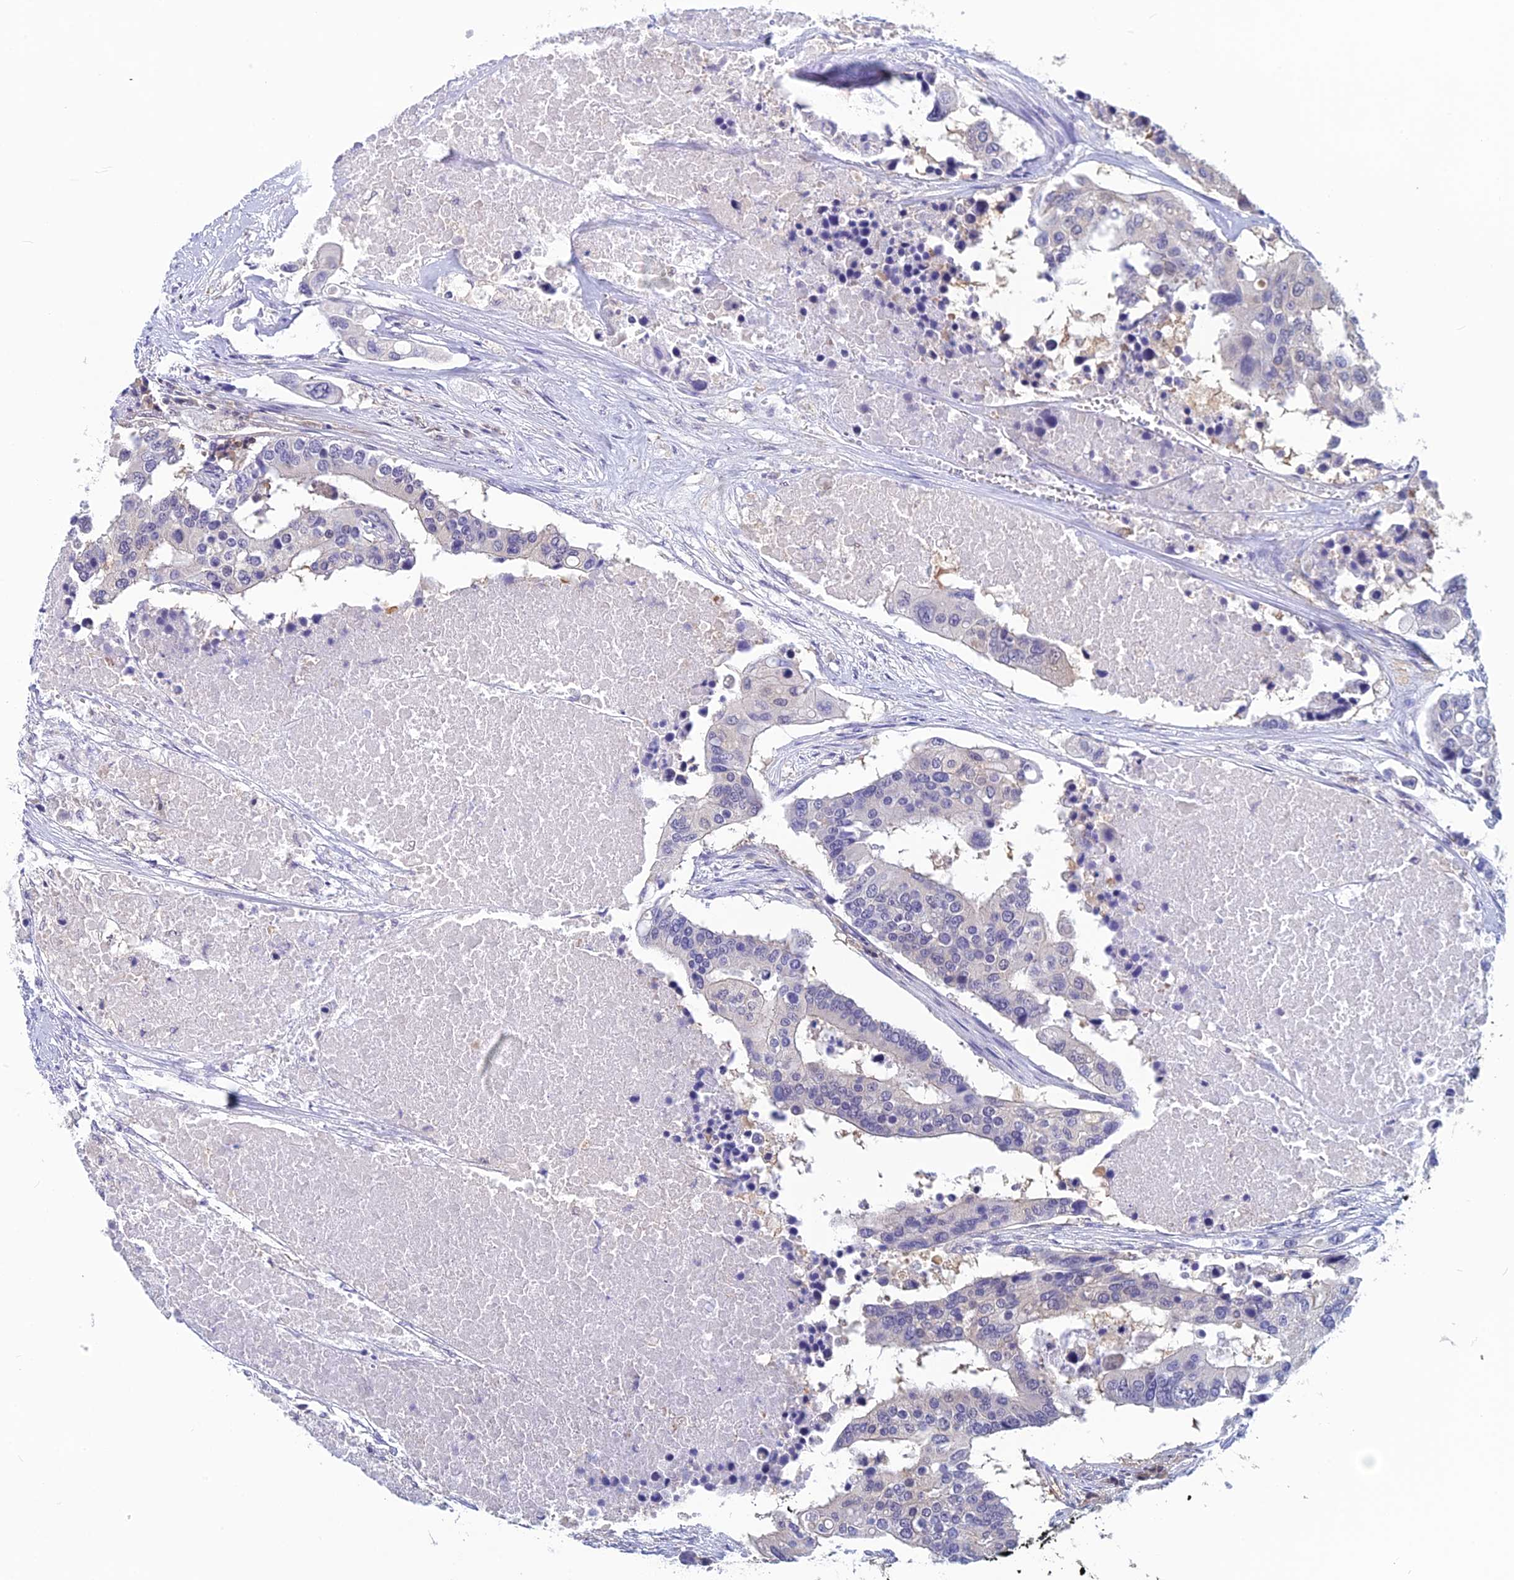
{"staining": {"intensity": "negative", "quantity": "none", "location": "none"}, "tissue": "colorectal cancer", "cell_type": "Tumor cells", "image_type": "cancer", "snomed": [{"axis": "morphology", "description": "Adenocarcinoma, NOS"}, {"axis": "topography", "description": "Colon"}], "caption": "A high-resolution image shows IHC staining of colorectal cancer (adenocarcinoma), which demonstrates no significant staining in tumor cells. (Stains: DAB immunohistochemistry with hematoxylin counter stain, Microscopy: brightfield microscopy at high magnification).", "gene": "HINT1", "patient": {"sex": "male", "age": 77}}